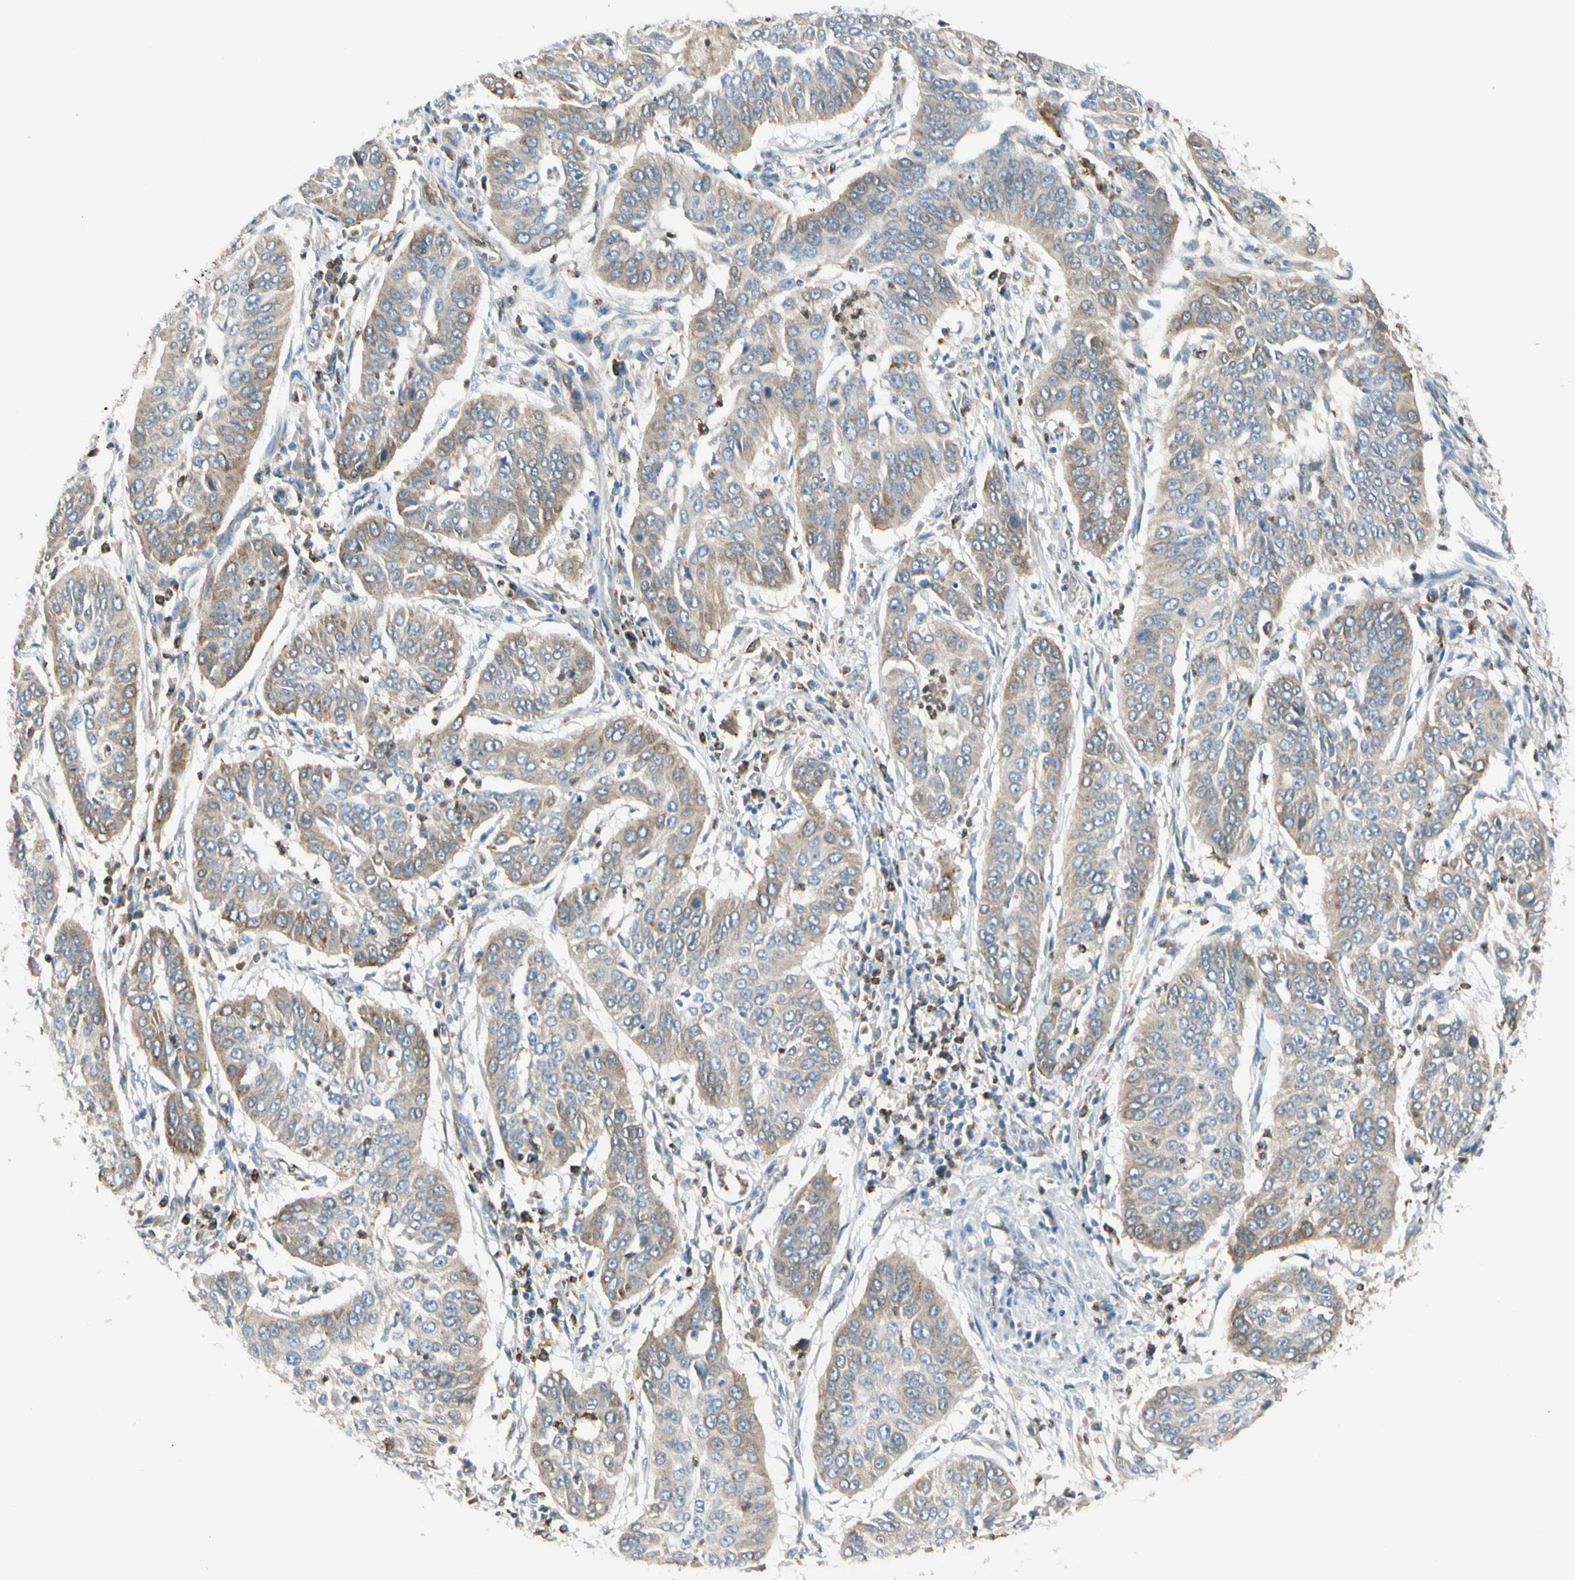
{"staining": {"intensity": "weak", "quantity": "<25%", "location": "cytoplasmic/membranous"}, "tissue": "cervical cancer", "cell_type": "Tumor cells", "image_type": "cancer", "snomed": [{"axis": "morphology", "description": "Normal tissue, NOS"}, {"axis": "morphology", "description": "Squamous cell carcinoma, NOS"}, {"axis": "topography", "description": "Cervix"}], "caption": "Immunohistochemical staining of cervical cancer shows no significant staining in tumor cells. (DAB (3,3'-diaminobenzidine) IHC visualized using brightfield microscopy, high magnification).", "gene": "LPCAT2", "patient": {"sex": "female", "age": 39}}